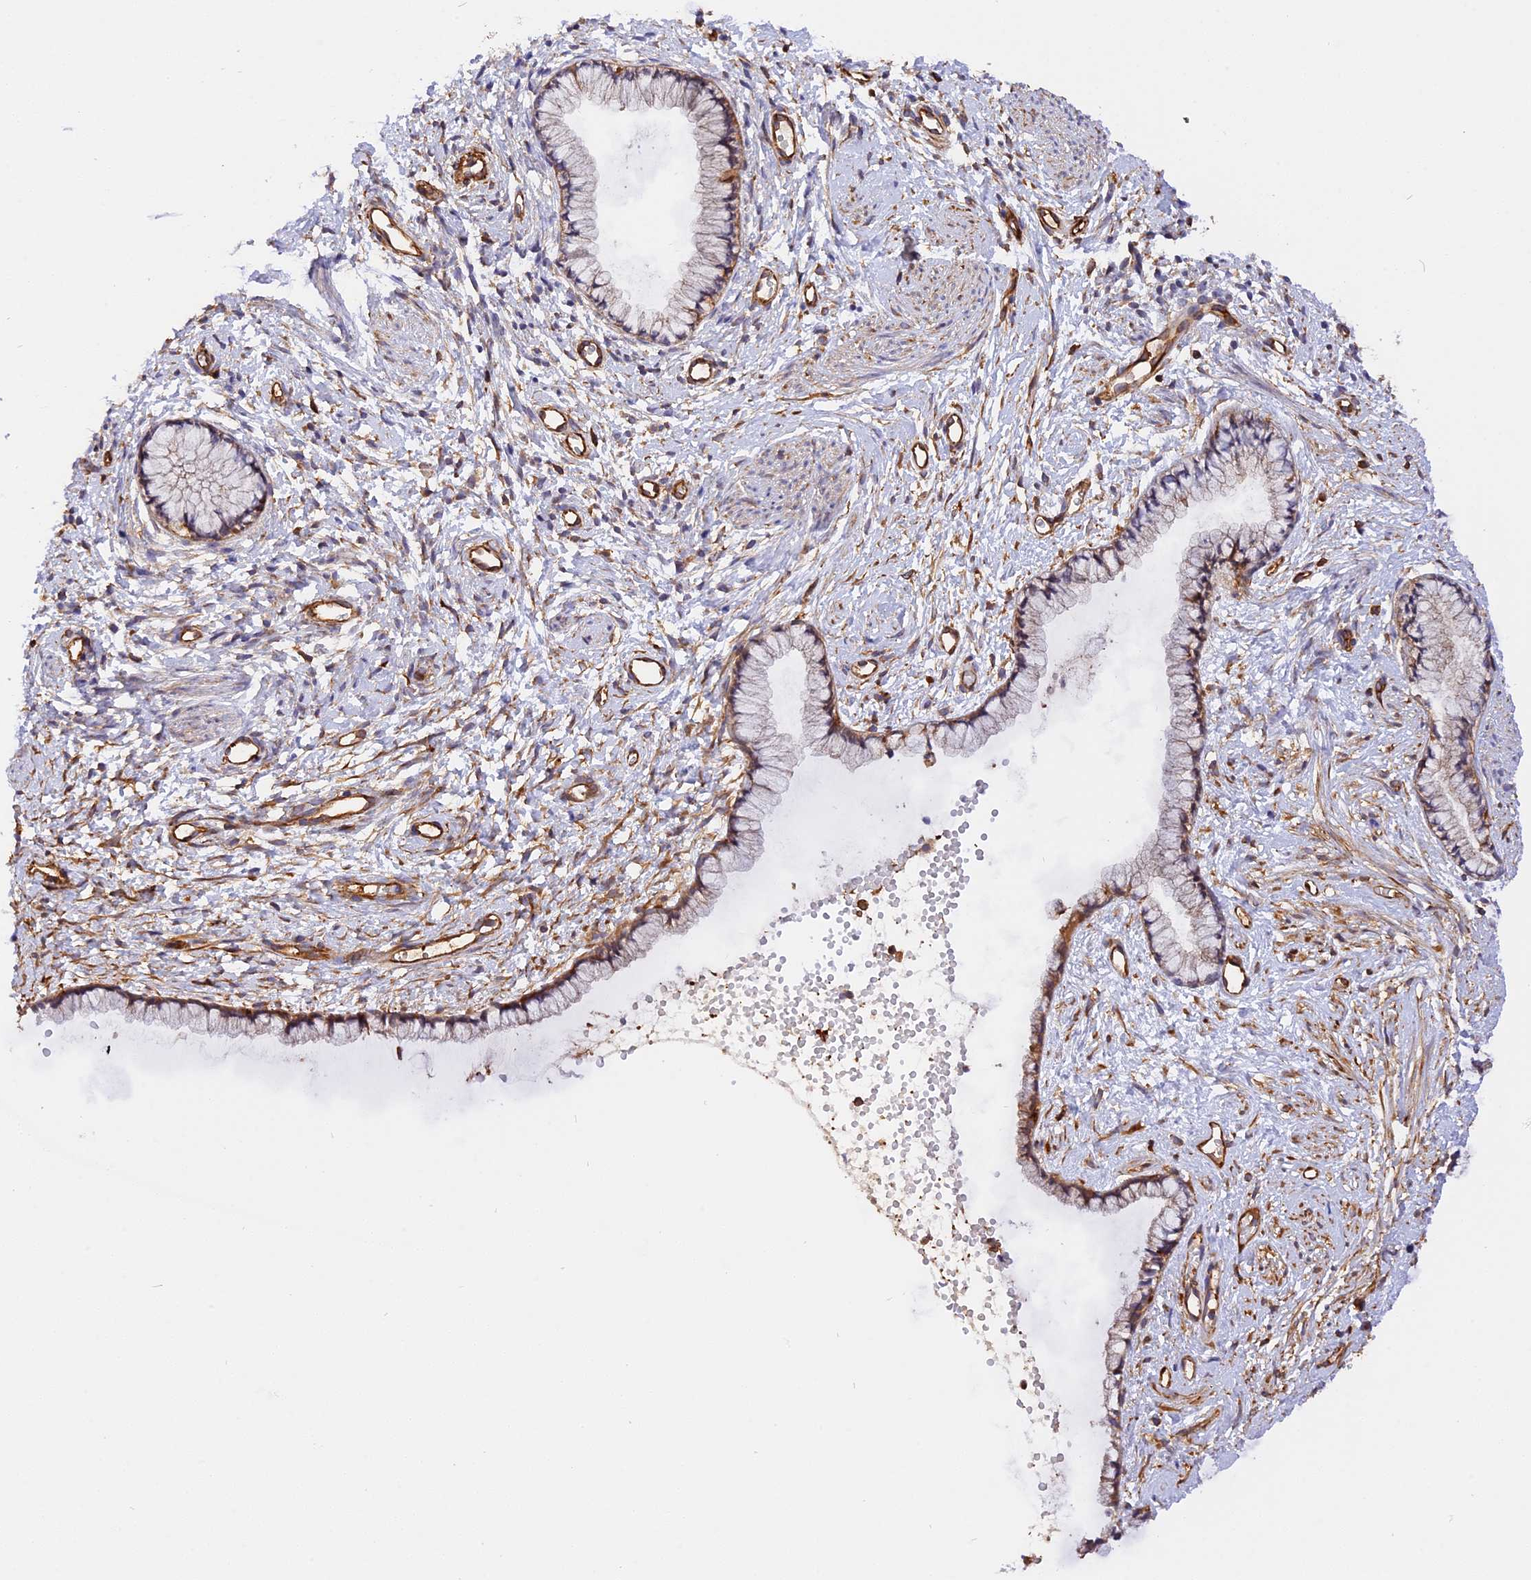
{"staining": {"intensity": "moderate", "quantity": "25%-75%", "location": "cytoplasmic/membranous"}, "tissue": "cervix", "cell_type": "Glandular cells", "image_type": "normal", "snomed": [{"axis": "morphology", "description": "Normal tissue, NOS"}, {"axis": "topography", "description": "Cervix"}], "caption": "Protein expression analysis of unremarkable cervix shows moderate cytoplasmic/membranous staining in about 25%-75% of glandular cells. Immunohistochemistry (ihc) stains the protein of interest in brown and the nuclei are stained blue.", "gene": "C5orf22", "patient": {"sex": "female", "age": 57}}